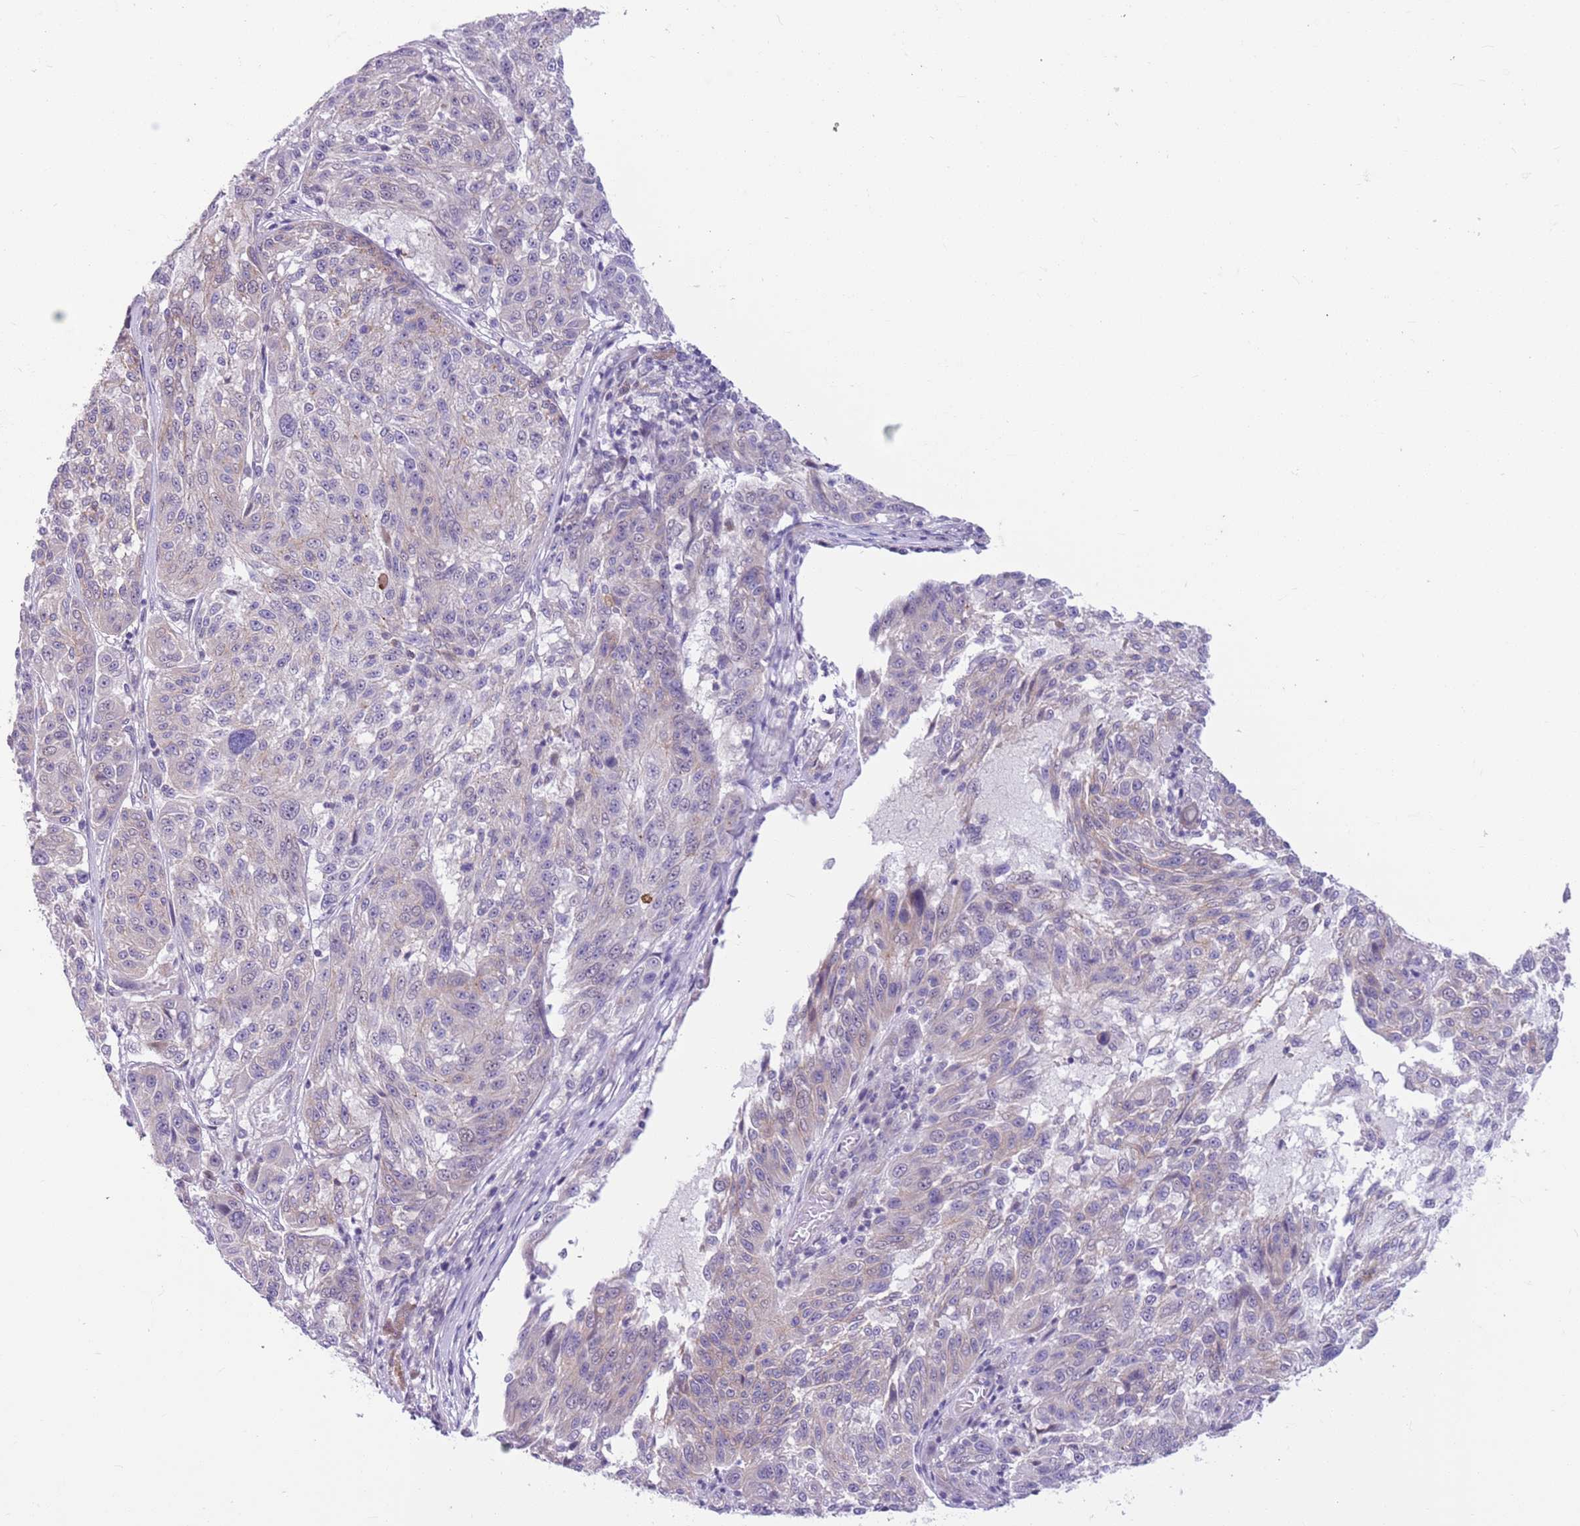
{"staining": {"intensity": "negative", "quantity": "none", "location": "none"}, "tissue": "melanoma", "cell_type": "Tumor cells", "image_type": "cancer", "snomed": [{"axis": "morphology", "description": "Malignant melanoma, NOS"}, {"axis": "topography", "description": "Skin"}], "caption": "Protein analysis of malignant melanoma reveals no significant positivity in tumor cells.", "gene": "PARP8", "patient": {"sex": "male", "age": 53}}